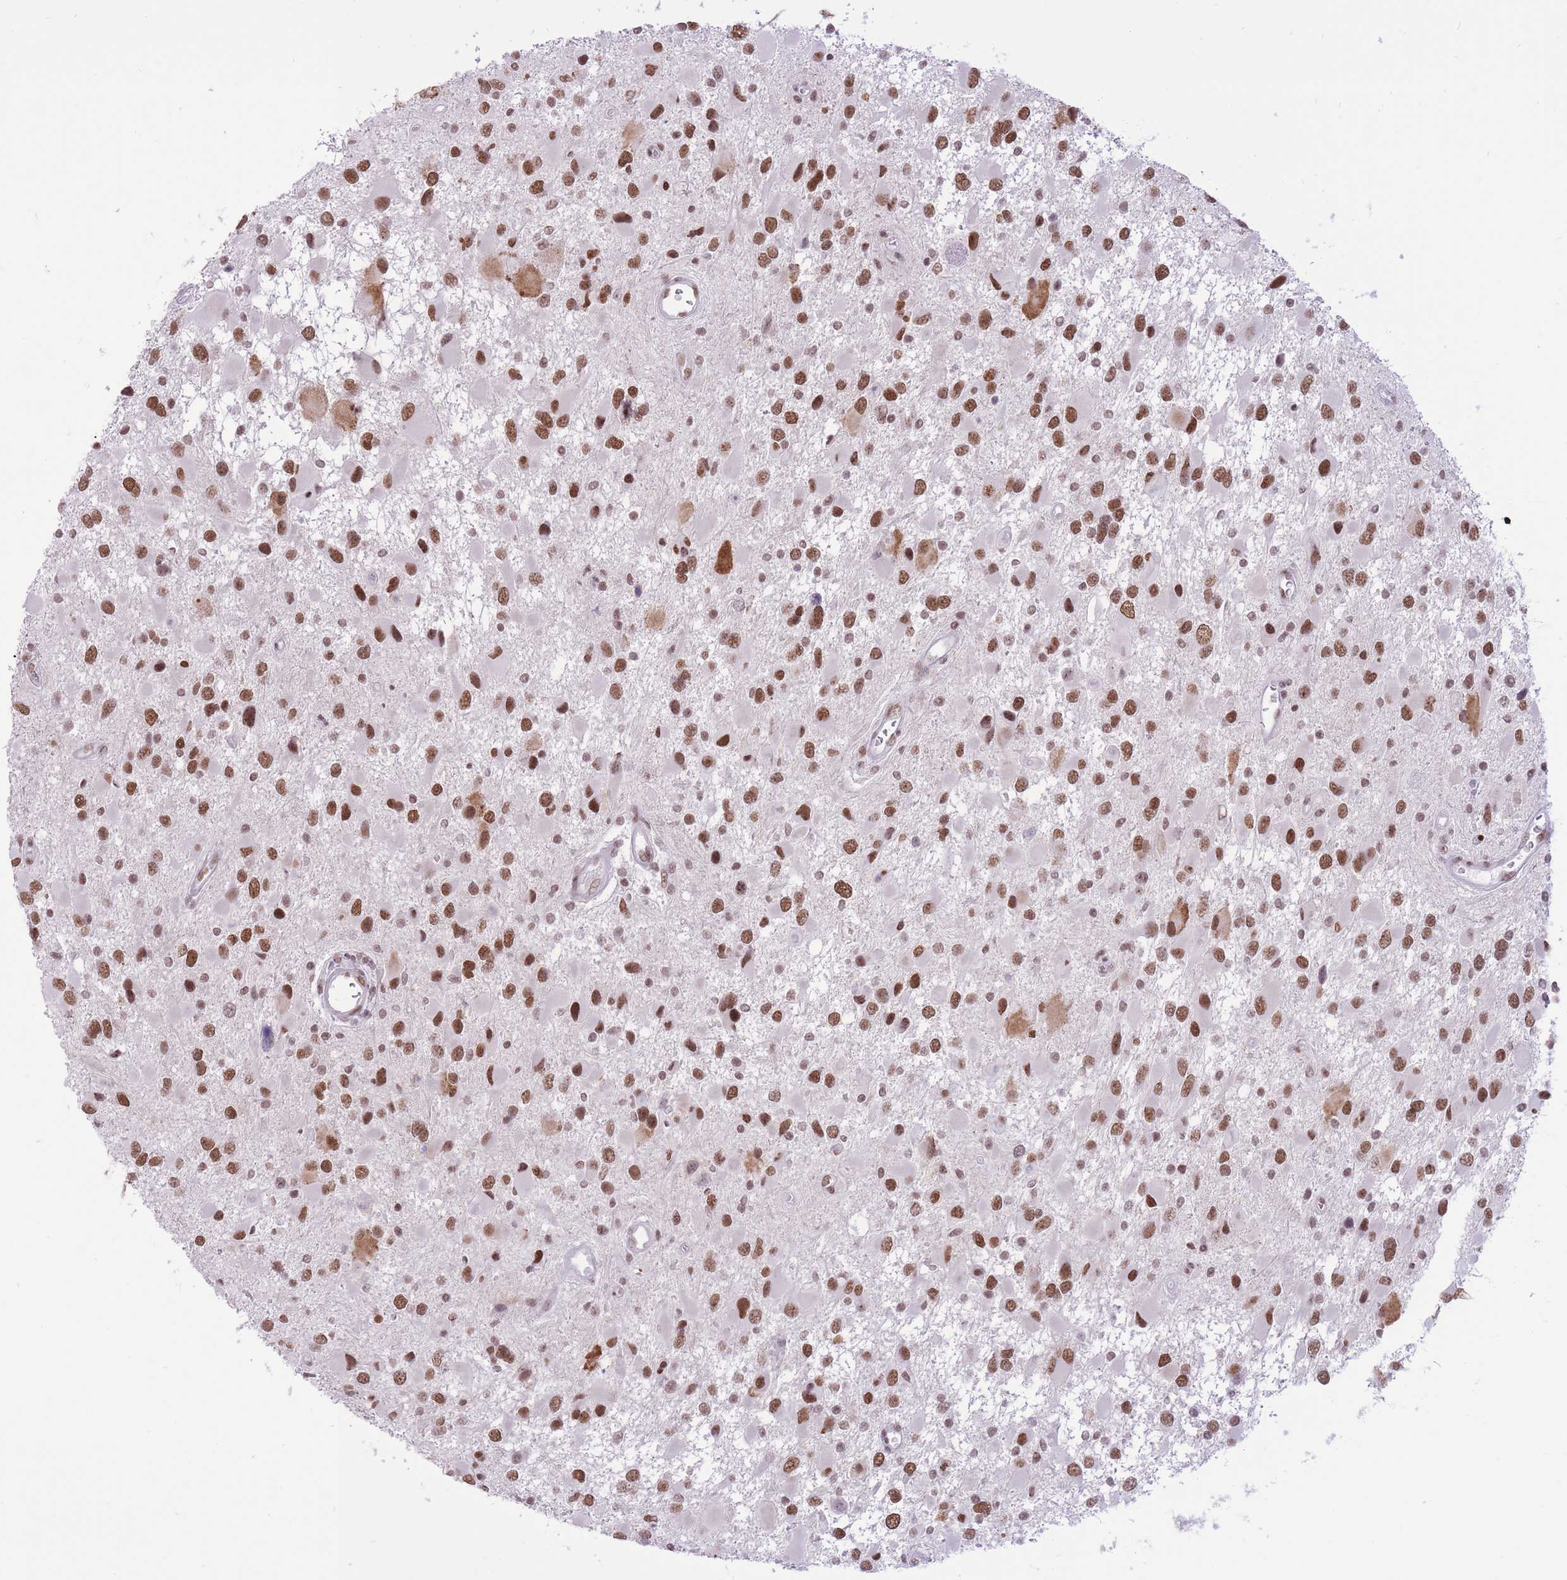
{"staining": {"intensity": "moderate", "quantity": ">75%", "location": "nuclear"}, "tissue": "glioma", "cell_type": "Tumor cells", "image_type": "cancer", "snomed": [{"axis": "morphology", "description": "Glioma, malignant, High grade"}, {"axis": "topography", "description": "Brain"}], "caption": "The micrograph exhibits a brown stain indicating the presence of a protein in the nuclear of tumor cells in high-grade glioma (malignant). Using DAB (brown) and hematoxylin (blue) stains, captured at high magnification using brightfield microscopy.", "gene": "ZBED5", "patient": {"sex": "male", "age": 53}}